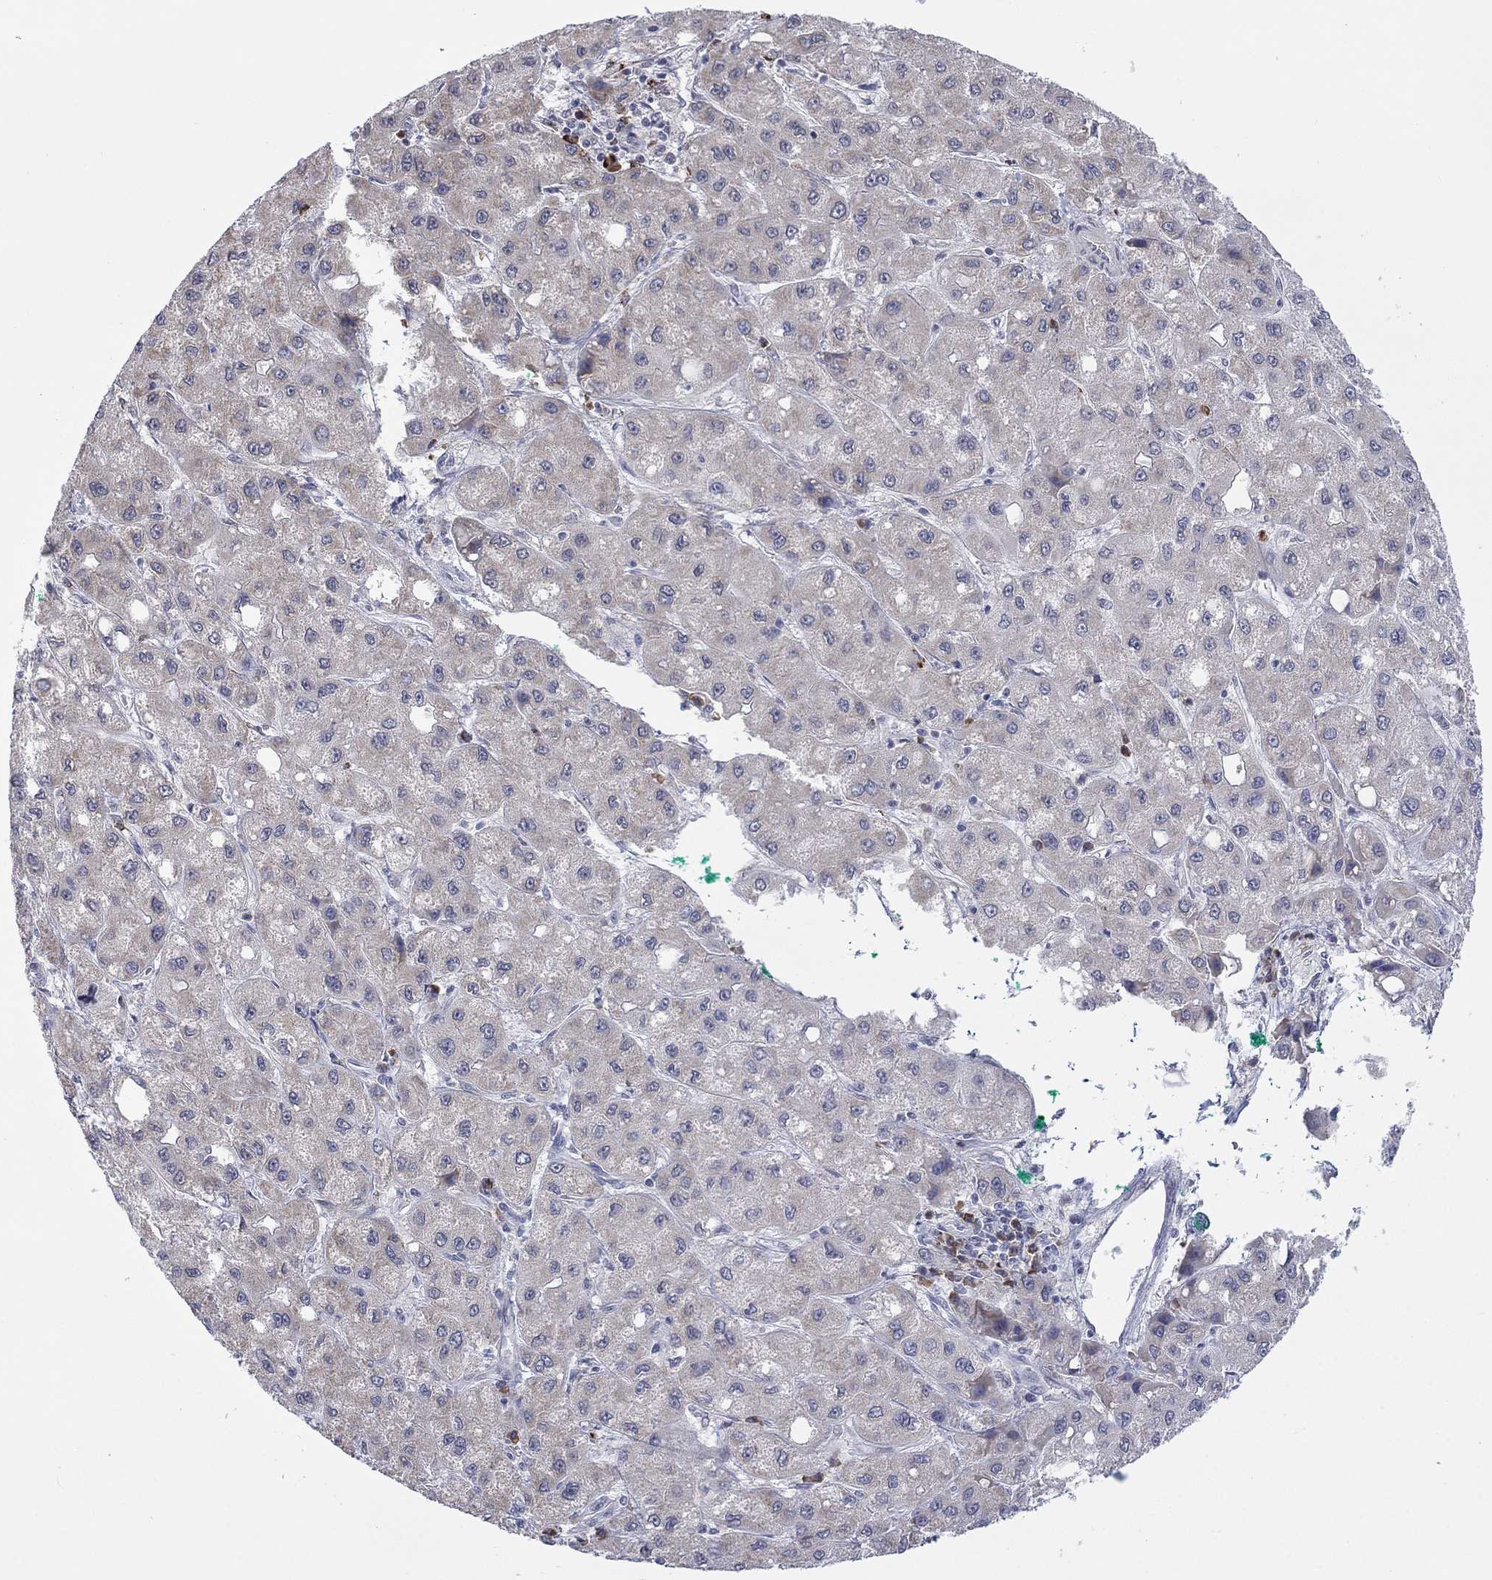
{"staining": {"intensity": "negative", "quantity": "none", "location": "none"}, "tissue": "liver cancer", "cell_type": "Tumor cells", "image_type": "cancer", "snomed": [{"axis": "morphology", "description": "Carcinoma, Hepatocellular, NOS"}, {"axis": "topography", "description": "Liver"}], "caption": "Photomicrograph shows no protein expression in tumor cells of liver cancer (hepatocellular carcinoma) tissue.", "gene": "MTRFR", "patient": {"sex": "male", "age": 73}}